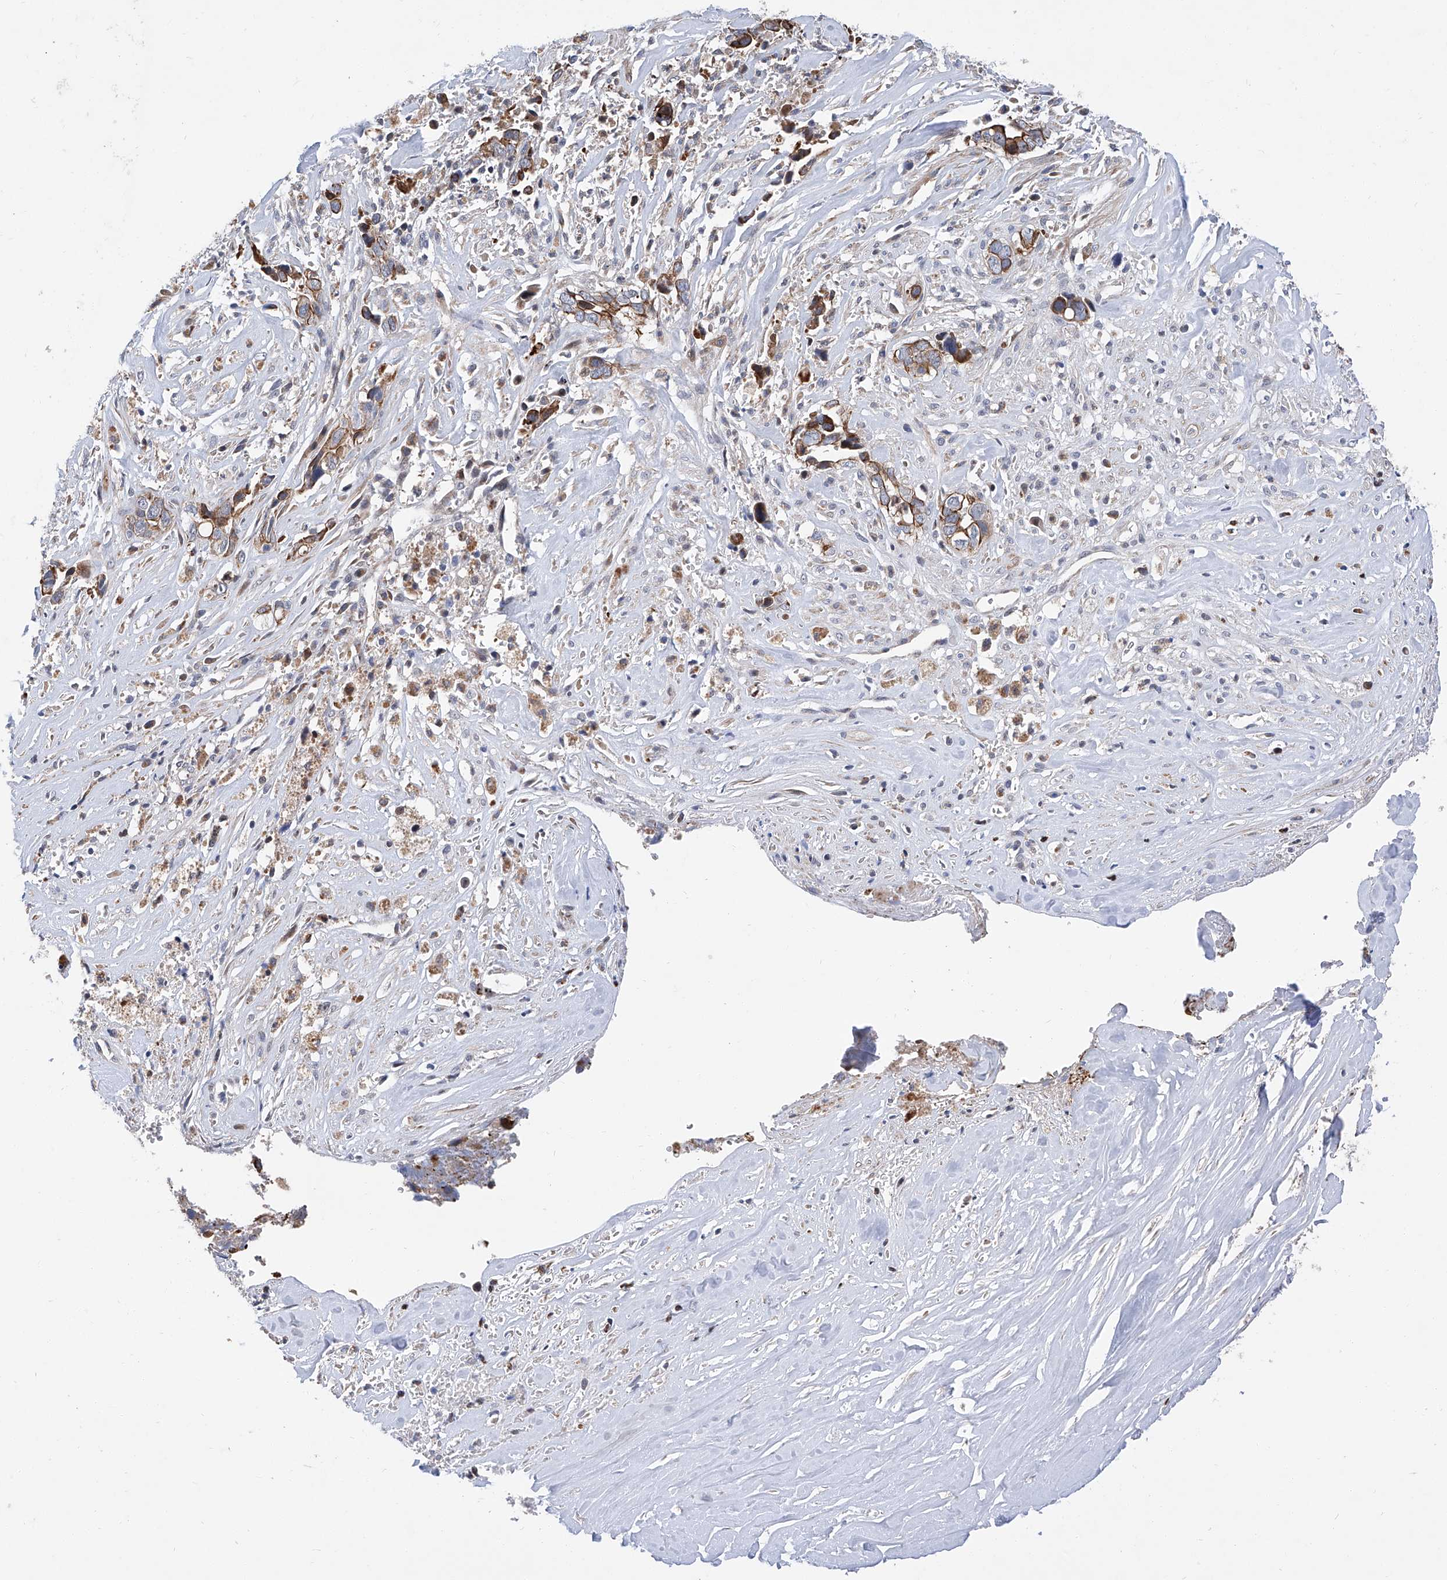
{"staining": {"intensity": "moderate", "quantity": ">75%", "location": "cytoplasmic/membranous"}, "tissue": "liver cancer", "cell_type": "Tumor cells", "image_type": "cancer", "snomed": [{"axis": "morphology", "description": "Cholangiocarcinoma"}, {"axis": "topography", "description": "Liver"}], "caption": "Immunohistochemistry (IHC) histopathology image of neoplastic tissue: human liver cholangiocarcinoma stained using immunohistochemistry (IHC) reveals medium levels of moderate protein expression localized specifically in the cytoplasmic/membranous of tumor cells, appearing as a cytoplasmic/membranous brown color.", "gene": "FARP2", "patient": {"sex": "female", "age": 79}}